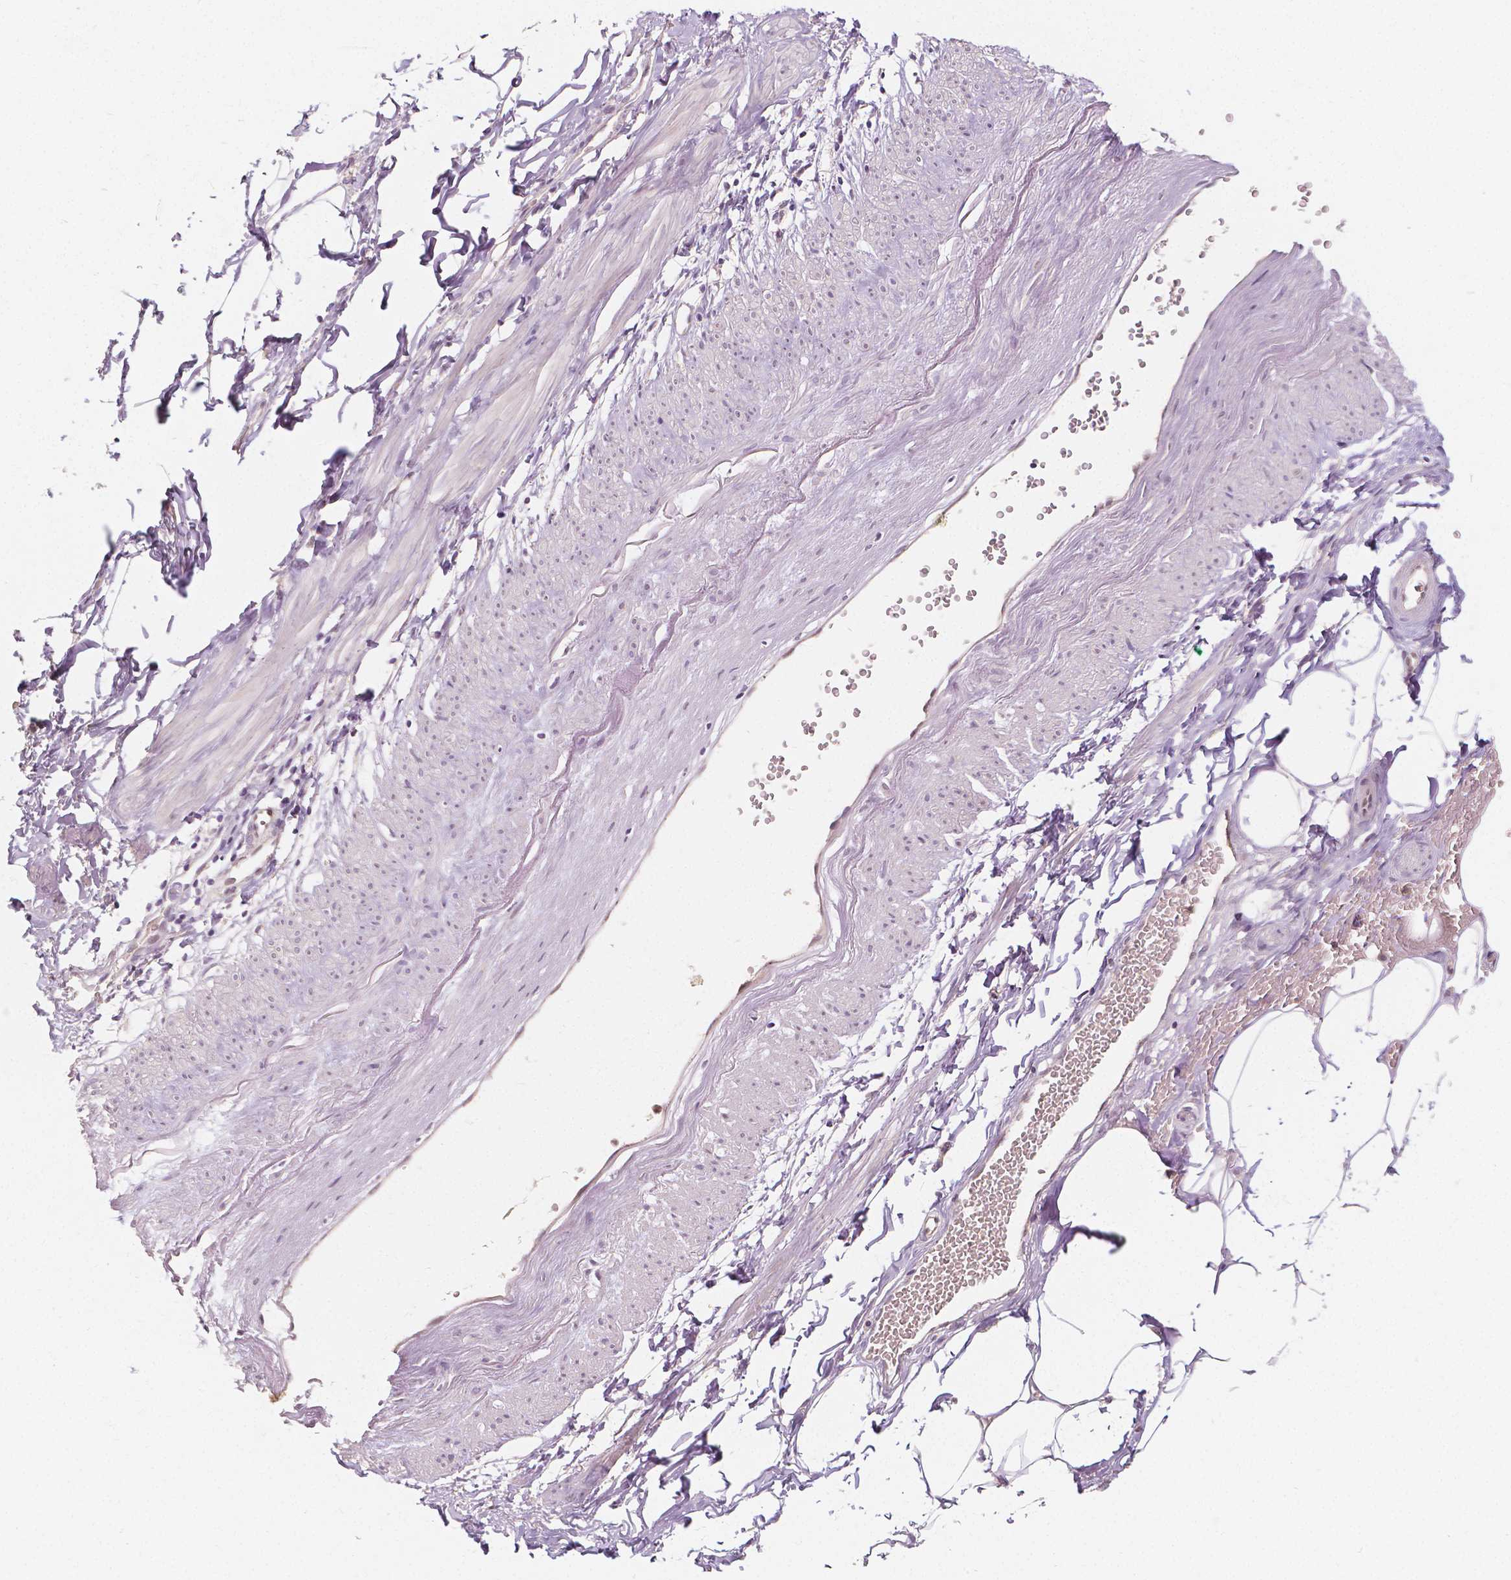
{"staining": {"intensity": "negative", "quantity": "none", "location": "none"}, "tissue": "adipose tissue", "cell_type": "Adipocytes", "image_type": "normal", "snomed": [{"axis": "morphology", "description": "Normal tissue, NOS"}, {"axis": "topography", "description": "Prostate"}, {"axis": "topography", "description": "Peripheral nerve tissue"}], "caption": "Immunohistochemical staining of unremarkable adipose tissue demonstrates no significant expression in adipocytes. (DAB immunohistochemistry, high magnification).", "gene": "NAPRT", "patient": {"sex": "male", "age": 55}}